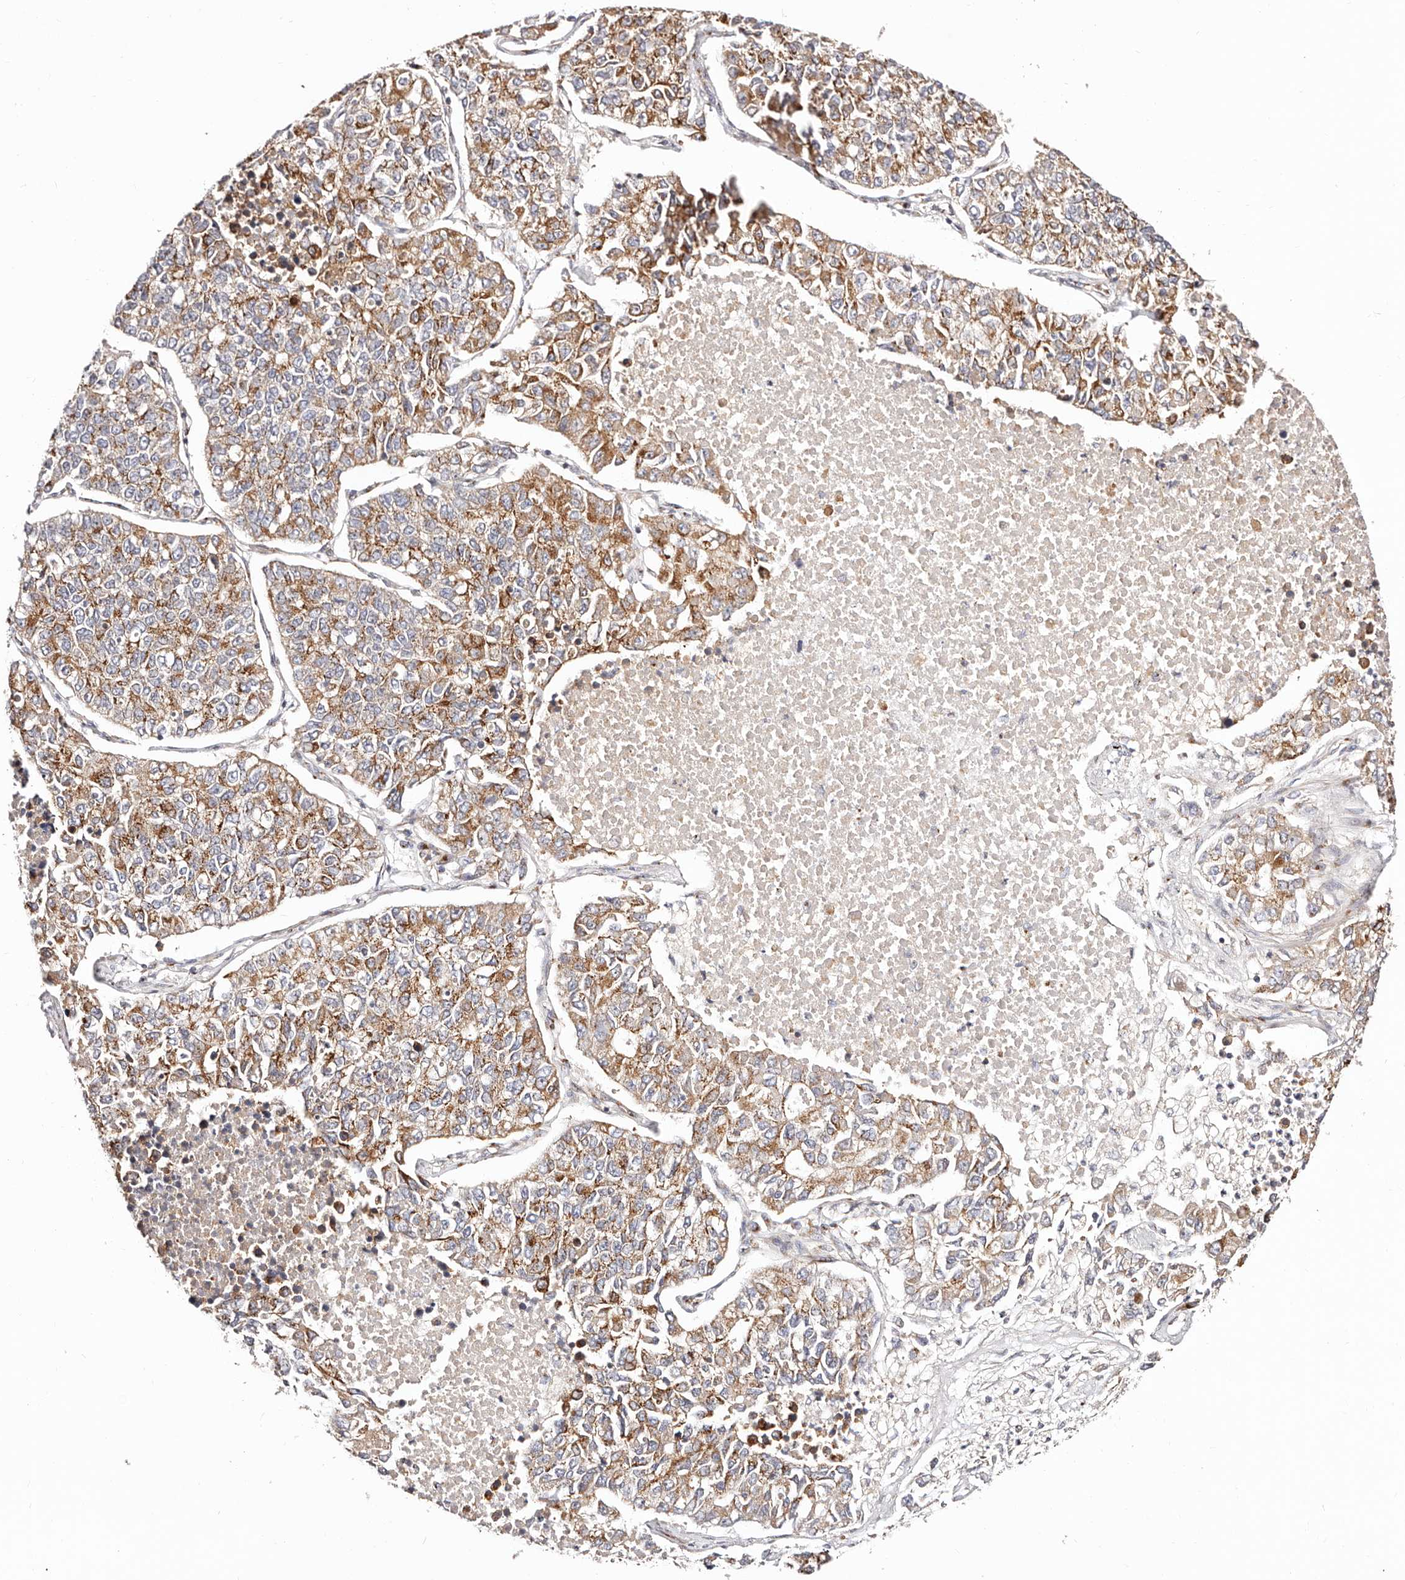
{"staining": {"intensity": "moderate", "quantity": ">75%", "location": "cytoplasmic/membranous"}, "tissue": "lung cancer", "cell_type": "Tumor cells", "image_type": "cancer", "snomed": [{"axis": "morphology", "description": "Adenocarcinoma, NOS"}, {"axis": "topography", "description": "Lung"}], "caption": "Protein staining reveals moderate cytoplasmic/membranous expression in approximately >75% of tumor cells in lung cancer. (IHC, brightfield microscopy, high magnification).", "gene": "MAPK6", "patient": {"sex": "male", "age": 49}}